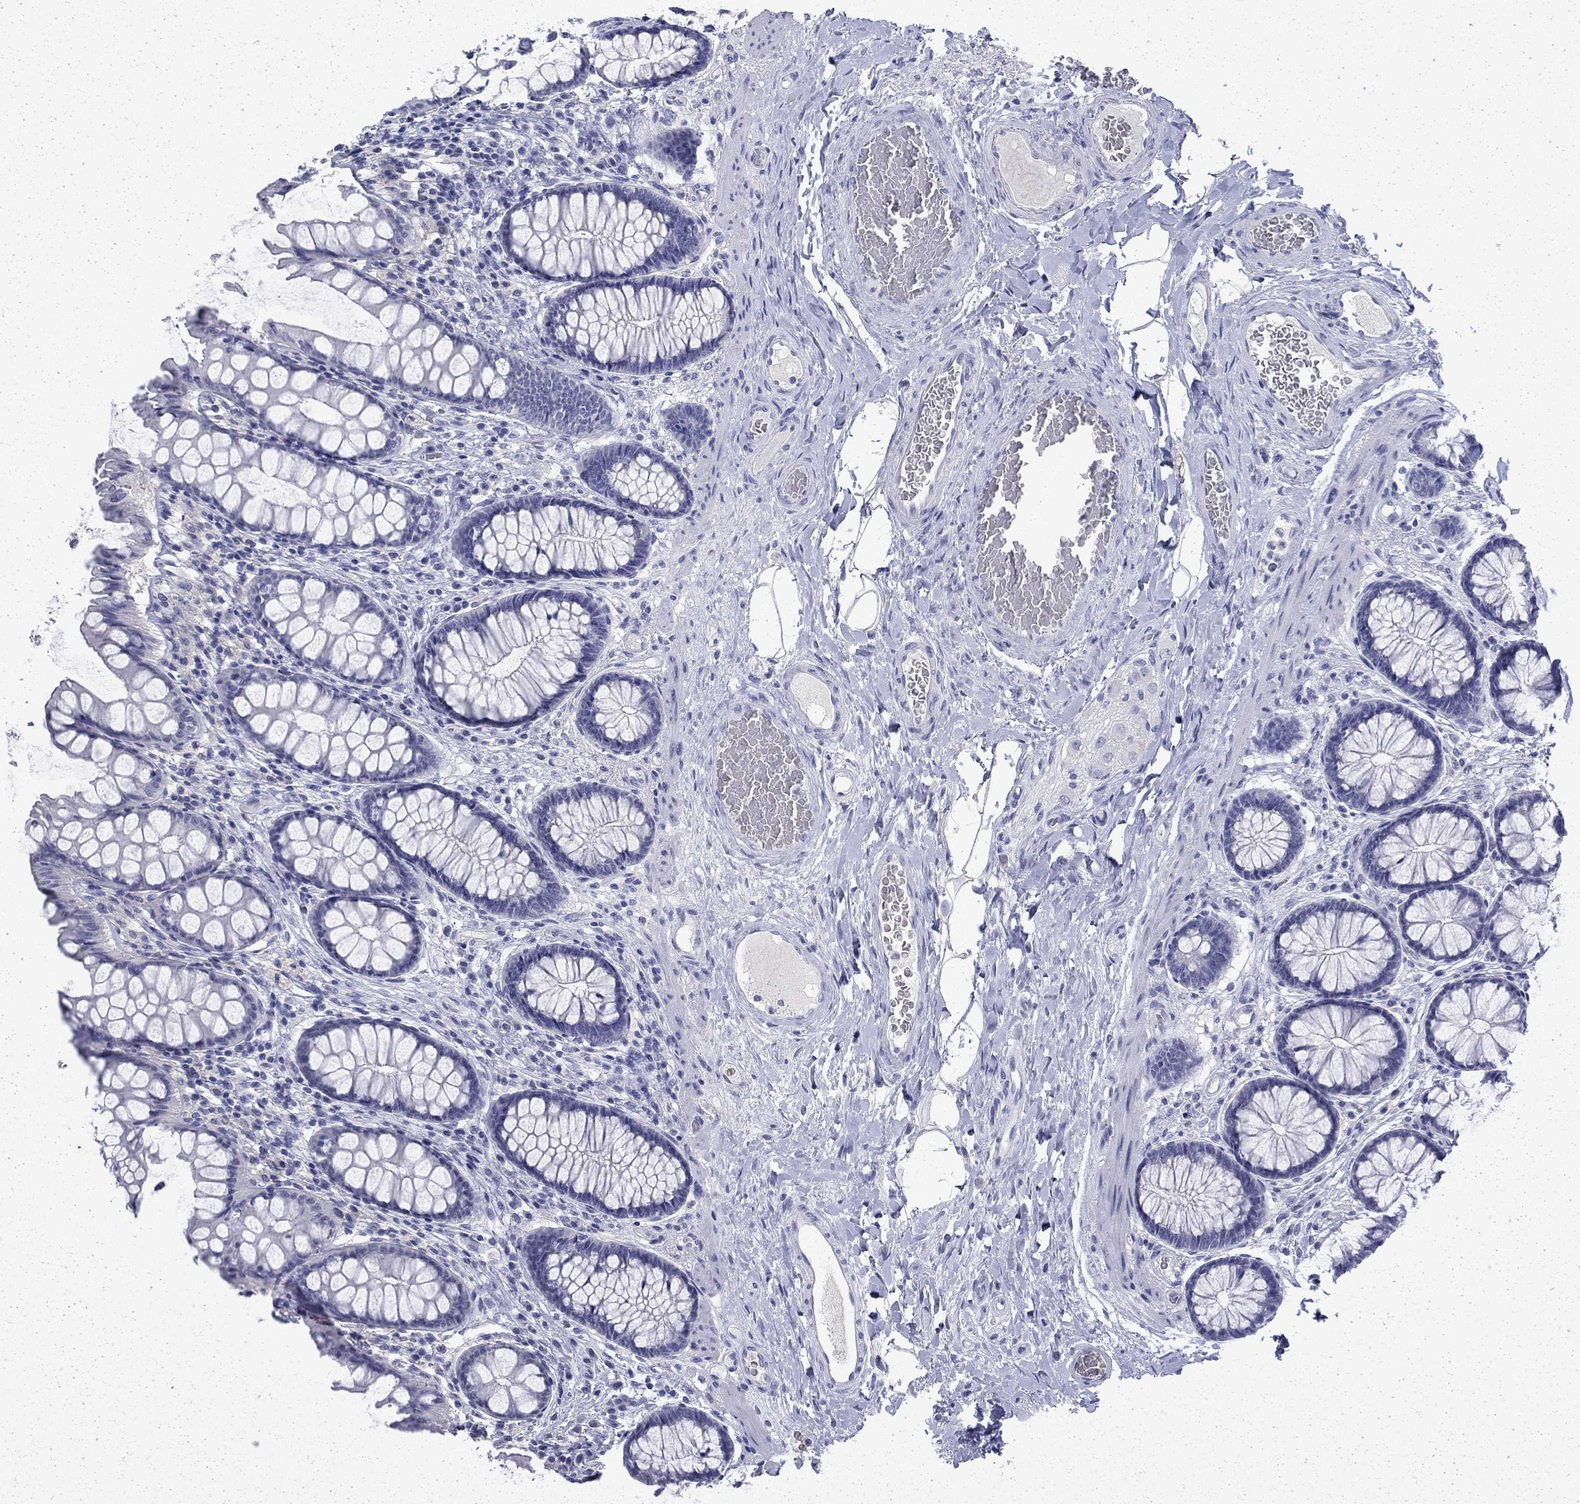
{"staining": {"intensity": "negative", "quantity": "none", "location": "none"}, "tissue": "colon", "cell_type": "Endothelial cells", "image_type": "normal", "snomed": [{"axis": "morphology", "description": "Normal tissue, NOS"}, {"axis": "topography", "description": "Colon"}], "caption": "This is an immunohistochemistry histopathology image of normal colon. There is no staining in endothelial cells.", "gene": "ENPP6", "patient": {"sex": "female", "age": 65}}